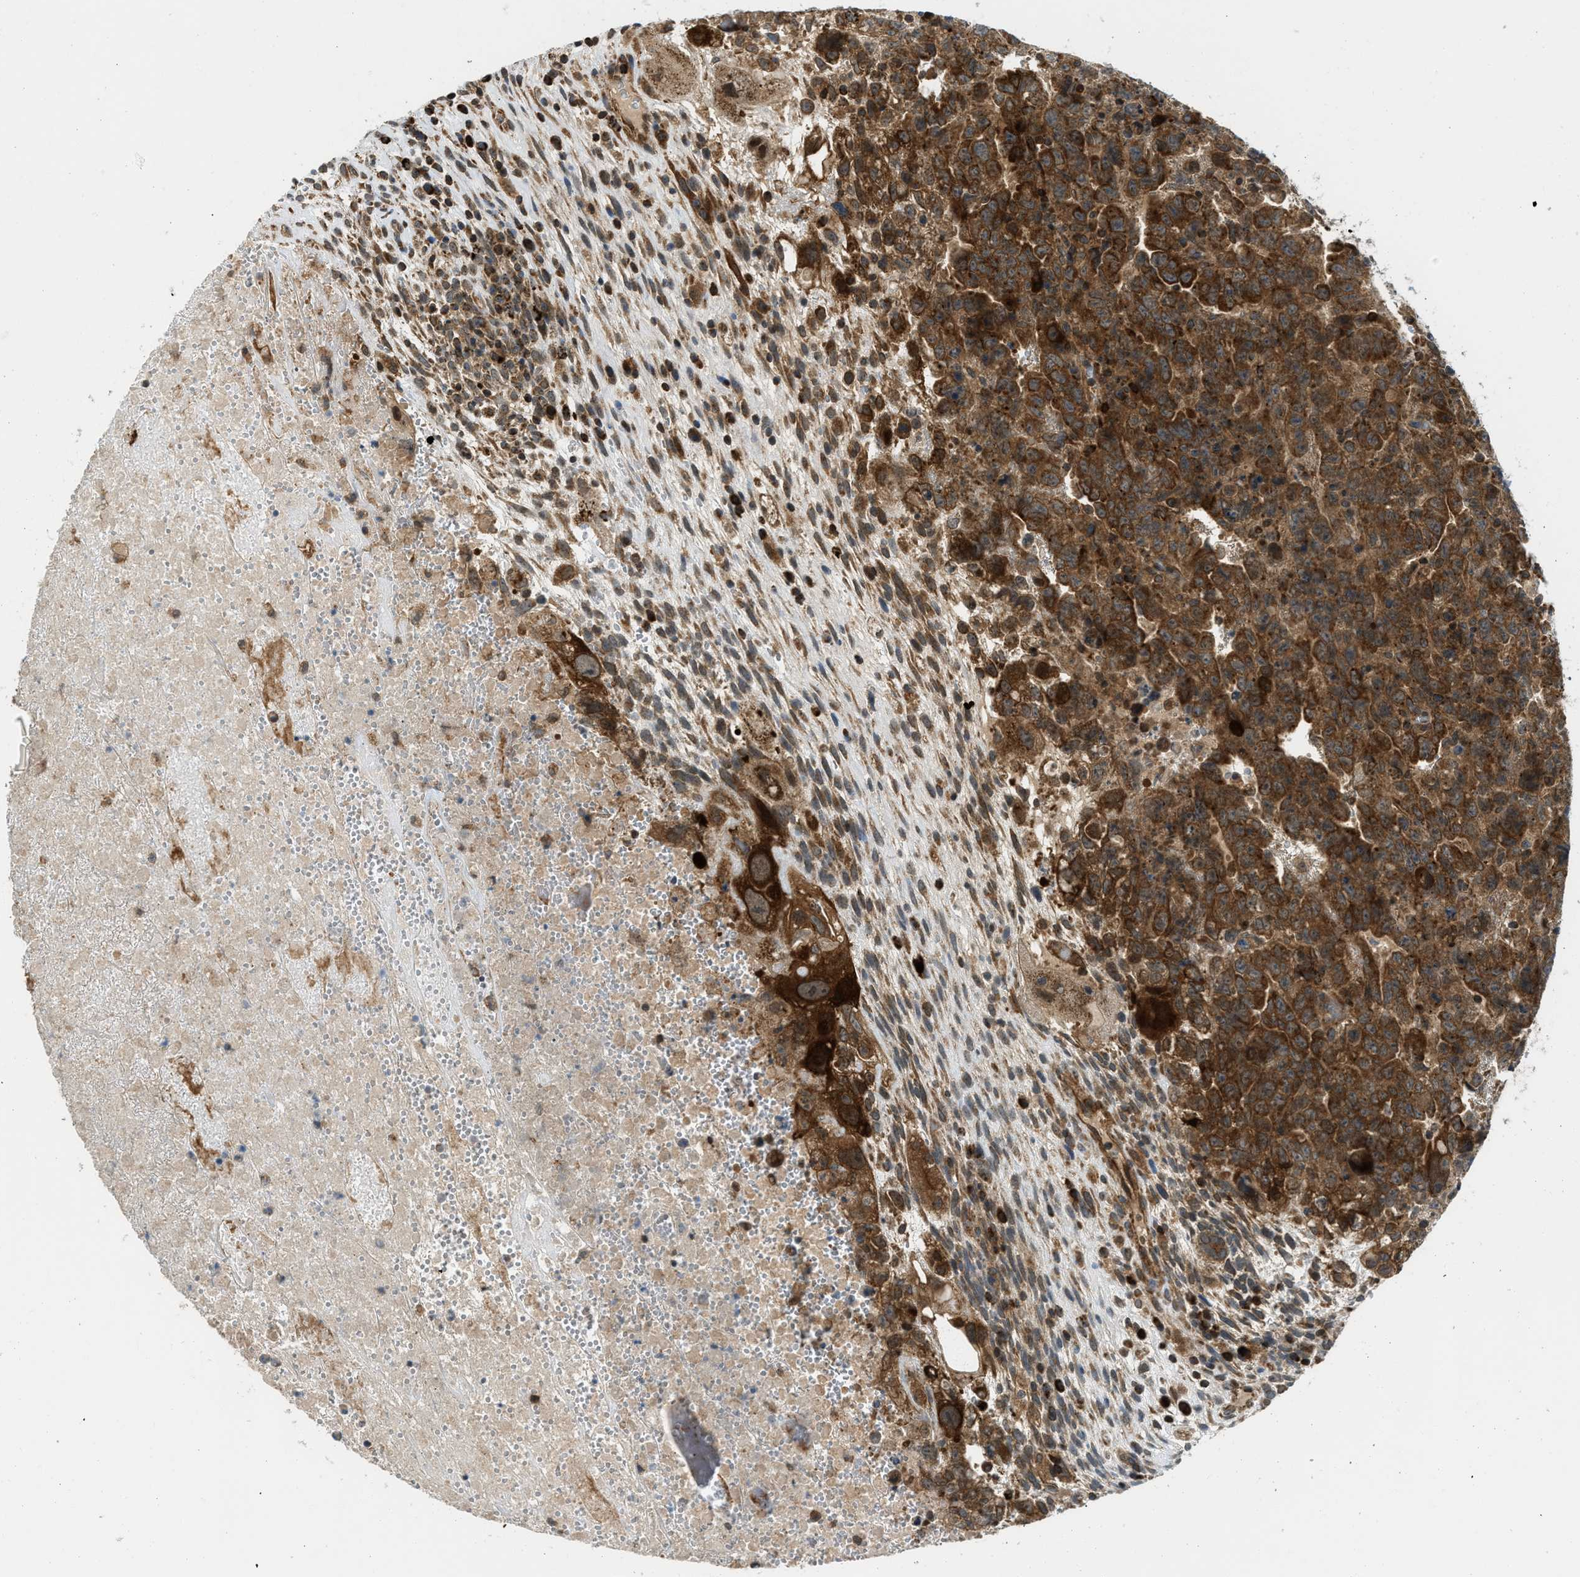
{"staining": {"intensity": "strong", "quantity": ">75%", "location": "cytoplasmic/membranous"}, "tissue": "testis cancer", "cell_type": "Tumor cells", "image_type": "cancer", "snomed": [{"axis": "morphology", "description": "Carcinoma, Embryonal, NOS"}, {"axis": "topography", "description": "Testis"}], "caption": "Immunohistochemical staining of testis embryonal carcinoma exhibits strong cytoplasmic/membranous protein positivity in approximately >75% of tumor cells.", "gene": "SESN2", "patient": {"sex": "male", "age": 28}}